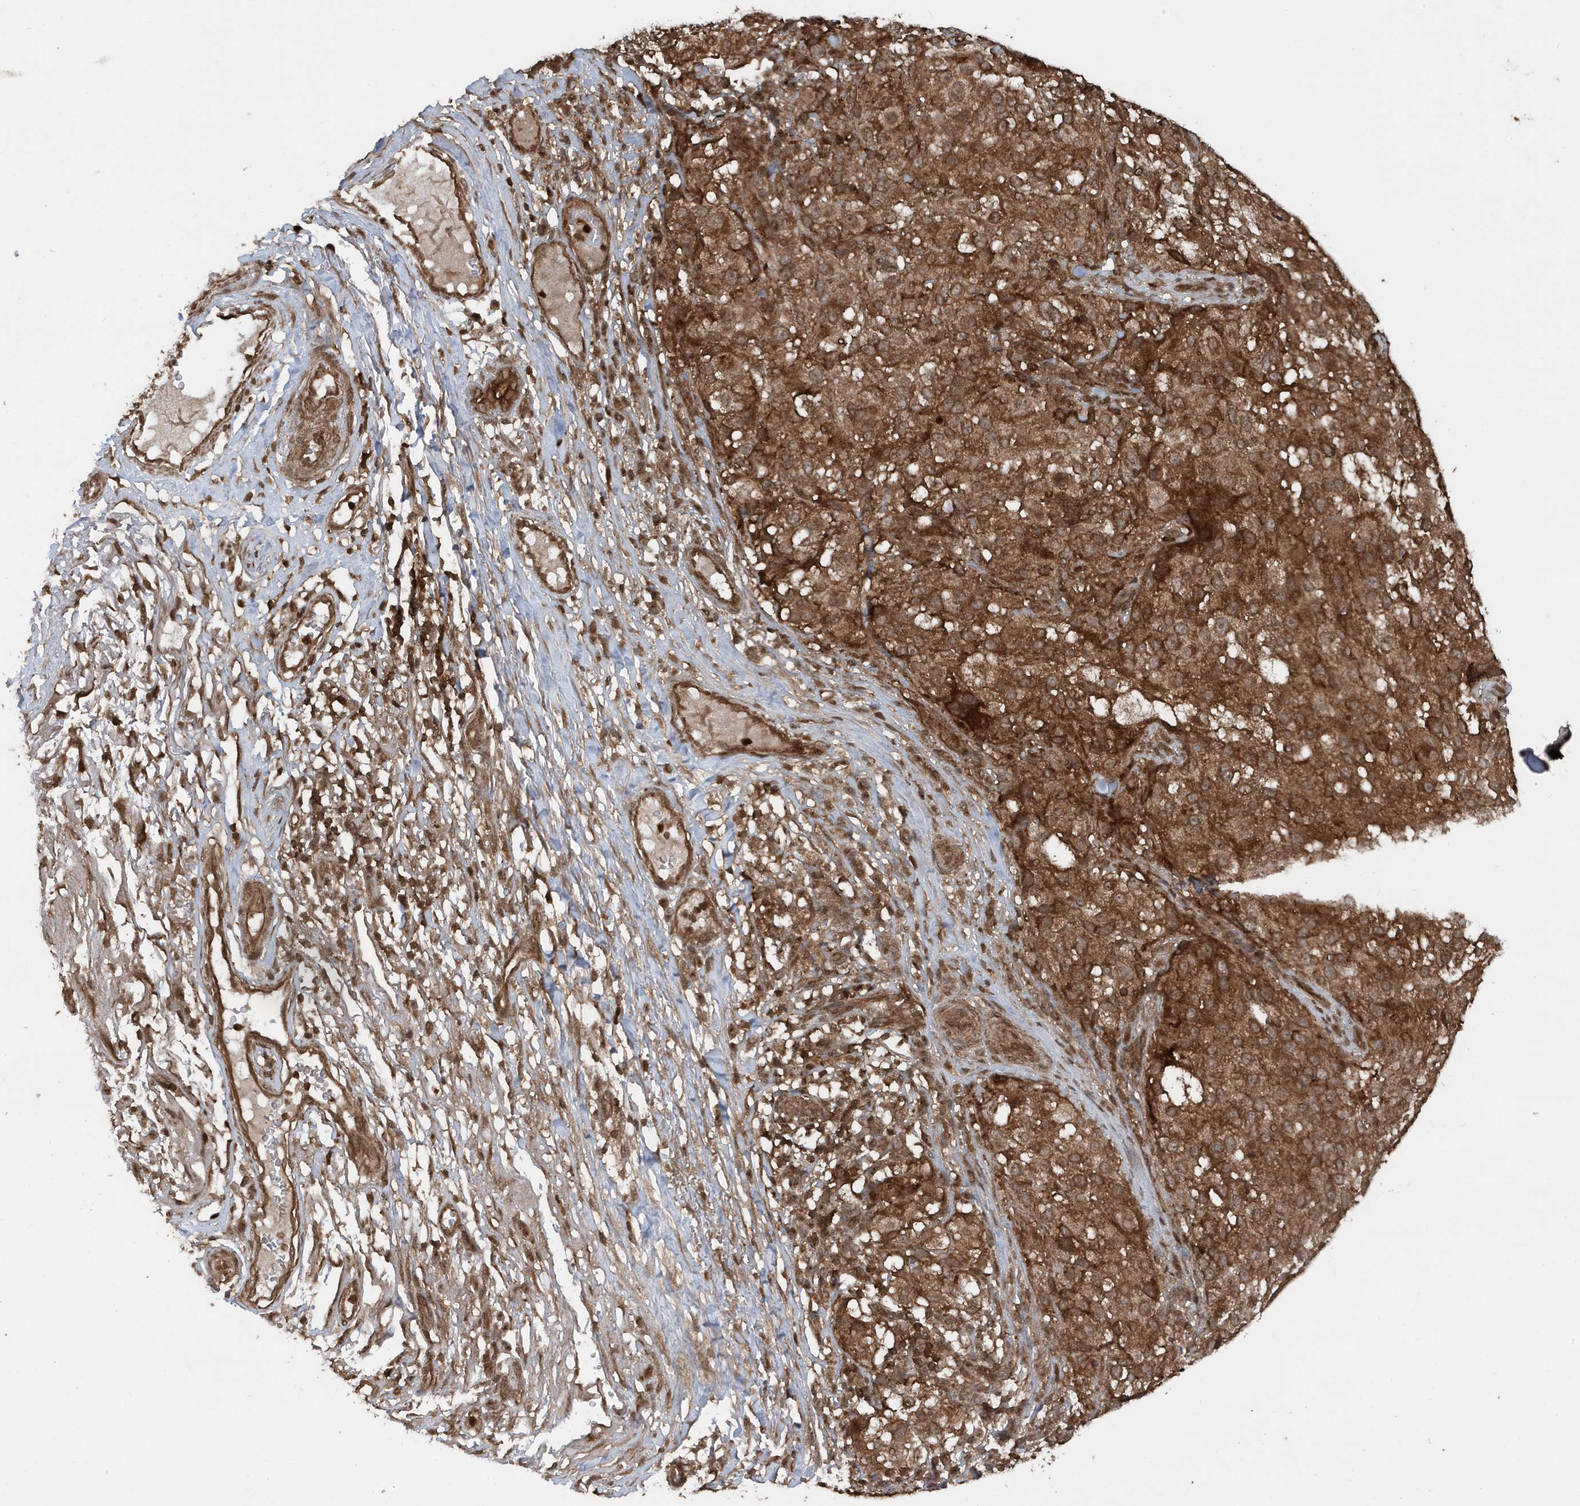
{"staining": {"intensity": "strong", "quantity": ">75%", "location": "cytoplasmic/membranous"}, "tissue": "melanoma", "cell_type": "Tumor cells", "image_type": "cancer", "snomed": [{"axis": "morphology", "description": "Necrosis, NOS"}, {"axis": "morphology", "description": "Malignant melanoma, NOS"}, {"axis": "topography", "description": "Skin"}], "caption": "Tumor cells show high levels of strong cytoplasmic/membranous positivity in approximately >75% of cells in human malignant melanoma. (DAB IHC with brightfield microscopy, high magnification).", "gene": "ASAP1", "patient": {"sex": "female", "age": 87}}